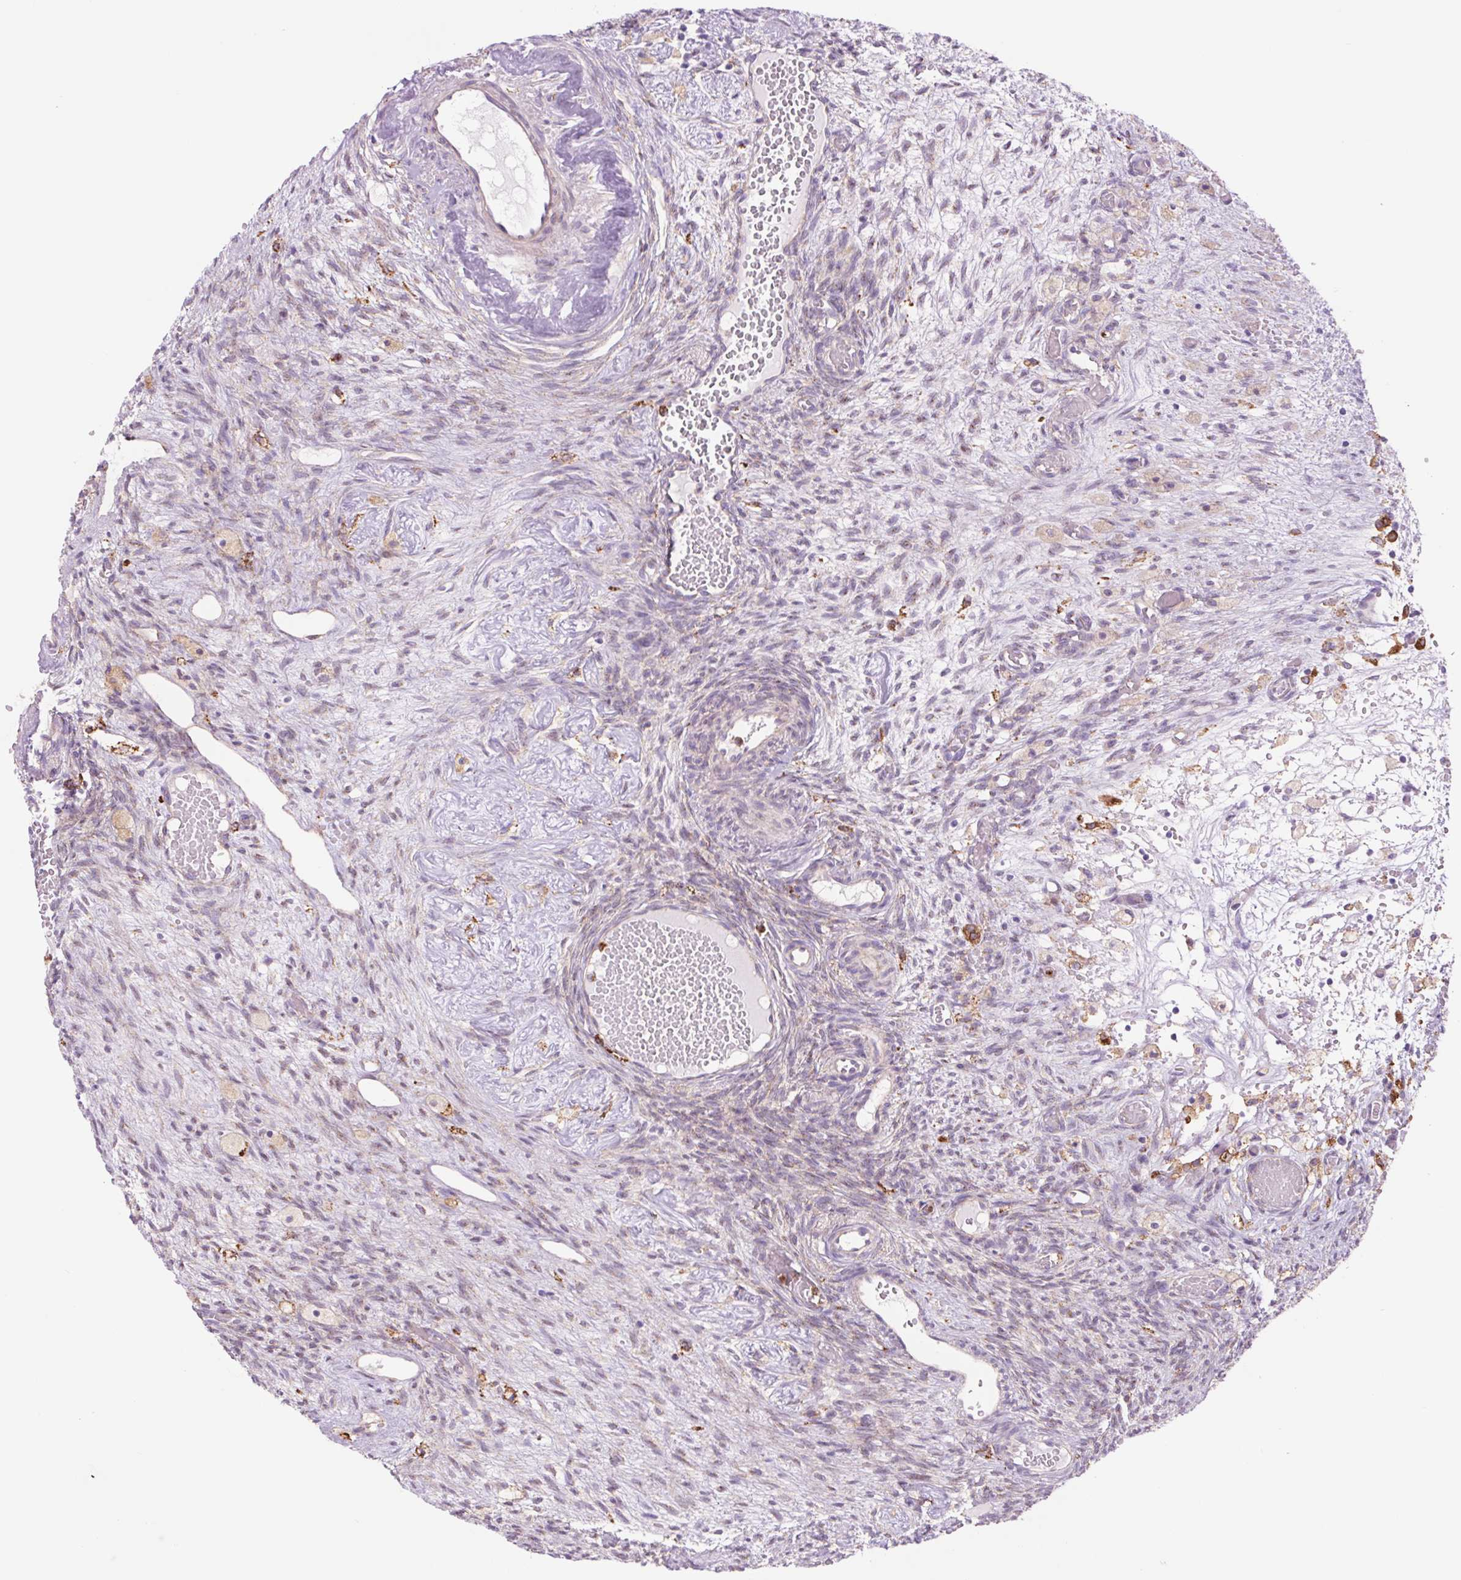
{"staining": {"intensity": "negative", "quantity": "none", "location": "none"}, "tissue": "ovary", "cell_type": "Follicle cells", "image_type": "normal", "snomed": [{"axis": "morphology", "description": "Normal tissue, NOS"}, {"axis": "topography", "description": "Ovary"}], "caption": "Immunohistochemistry (IHC) of normal ovary demonstrates no staining in follicle cells.", "gene": "SH2D6", "patient": {"sex": "female", "age": 67}}